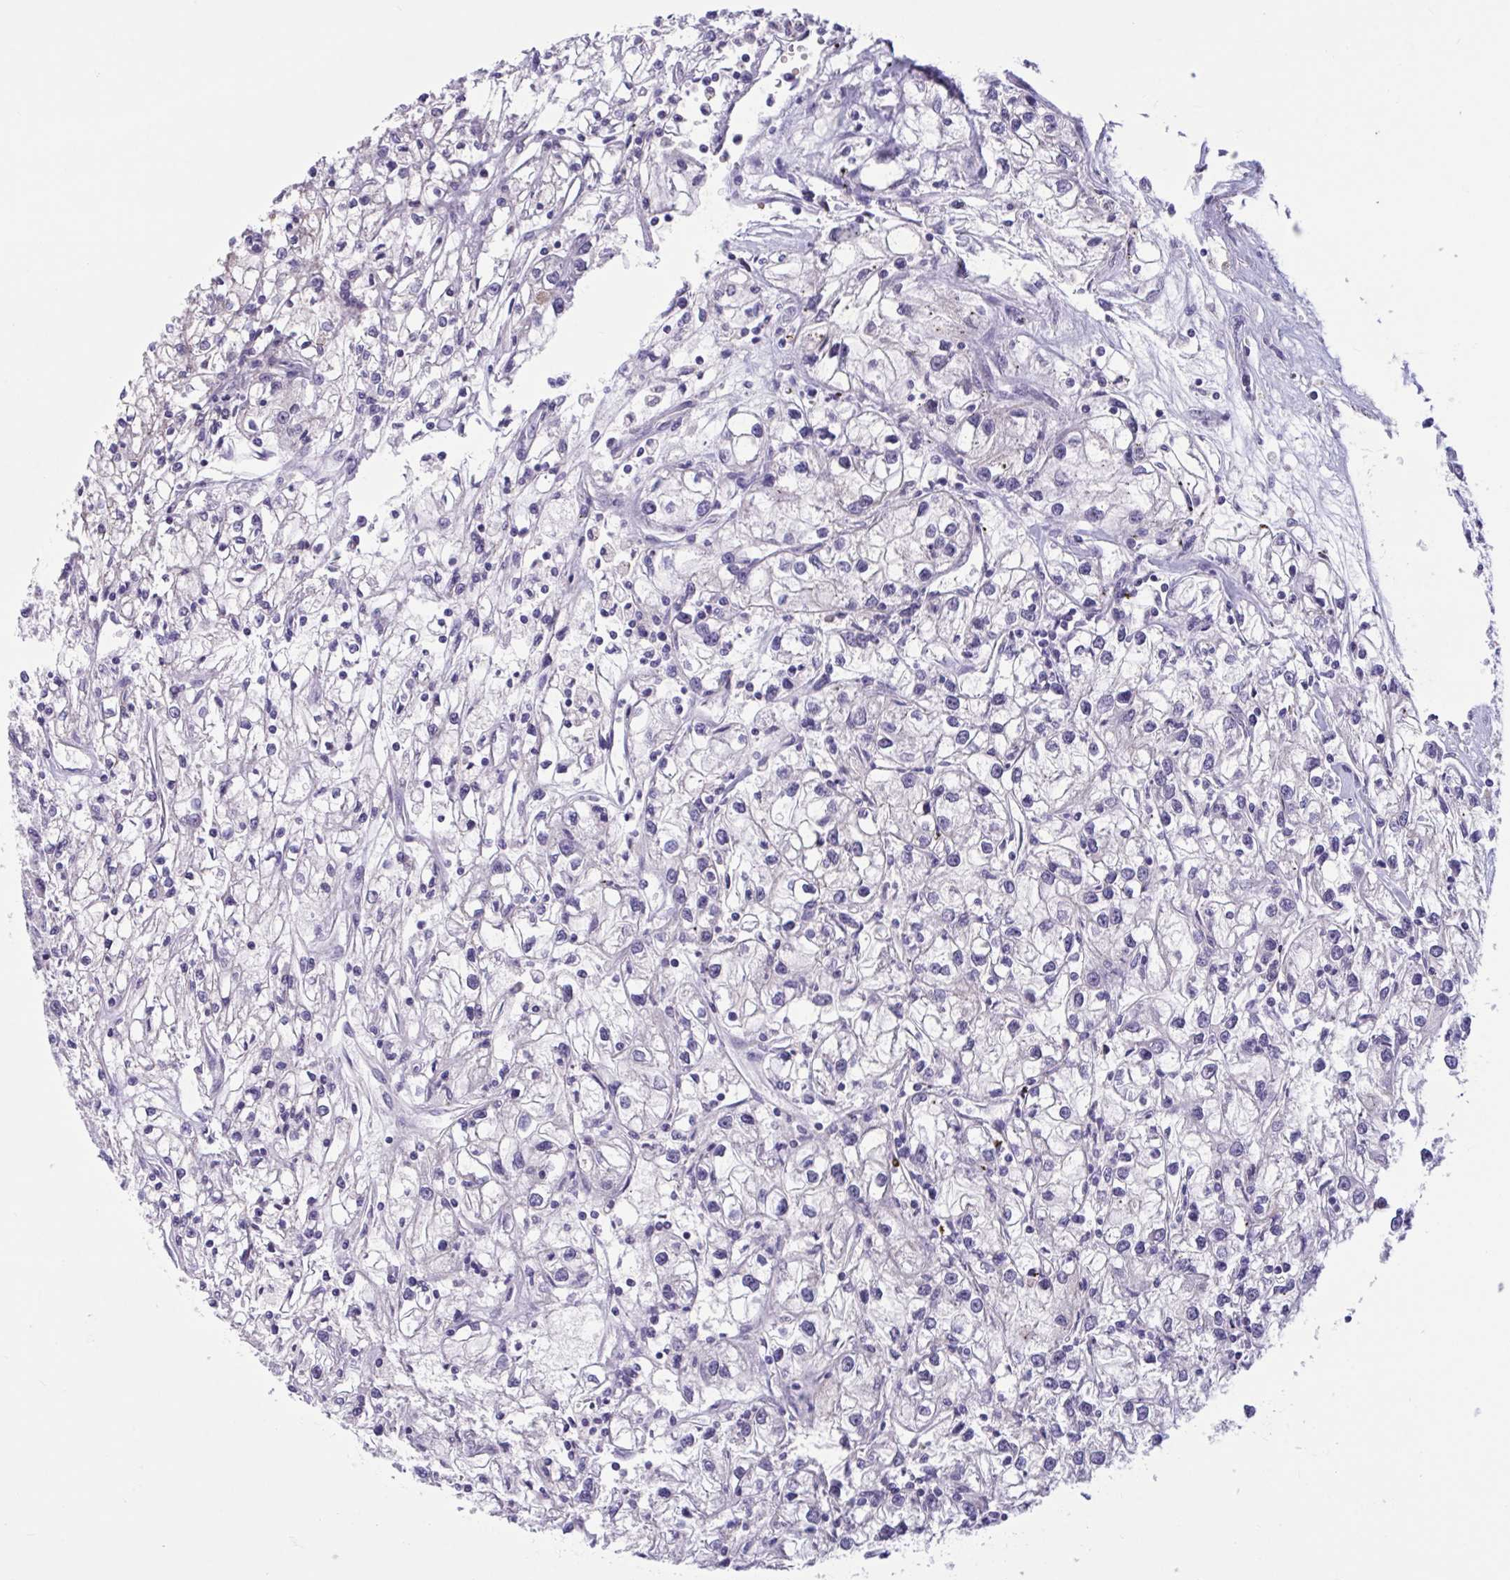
{"staining": {"intensity": "negative", "quantity": "none", "location": "none"}, "tissue": "renal cancer", "cell_type": "Tumor cells", "image_type": "cancer", "snomed": [{"axis": "morphology", "description": "Adenocarcinoma, NOS"}, {"axis": "topography", "description": "Kidney"}], "caption": "Immunohistochemistry photomicrograph of neoplastic tissue: human renal cancer (adenocarcinoma) stained with DAB (3,3'-diaminobenzidine) displays no significant protein staining in tumor cells. (DAB (3,3'-diaminobenzidine) immunohistochemistry, high magnification).", "gene": "CNGB3", "patient": {"sex": "female", "age": 59}}